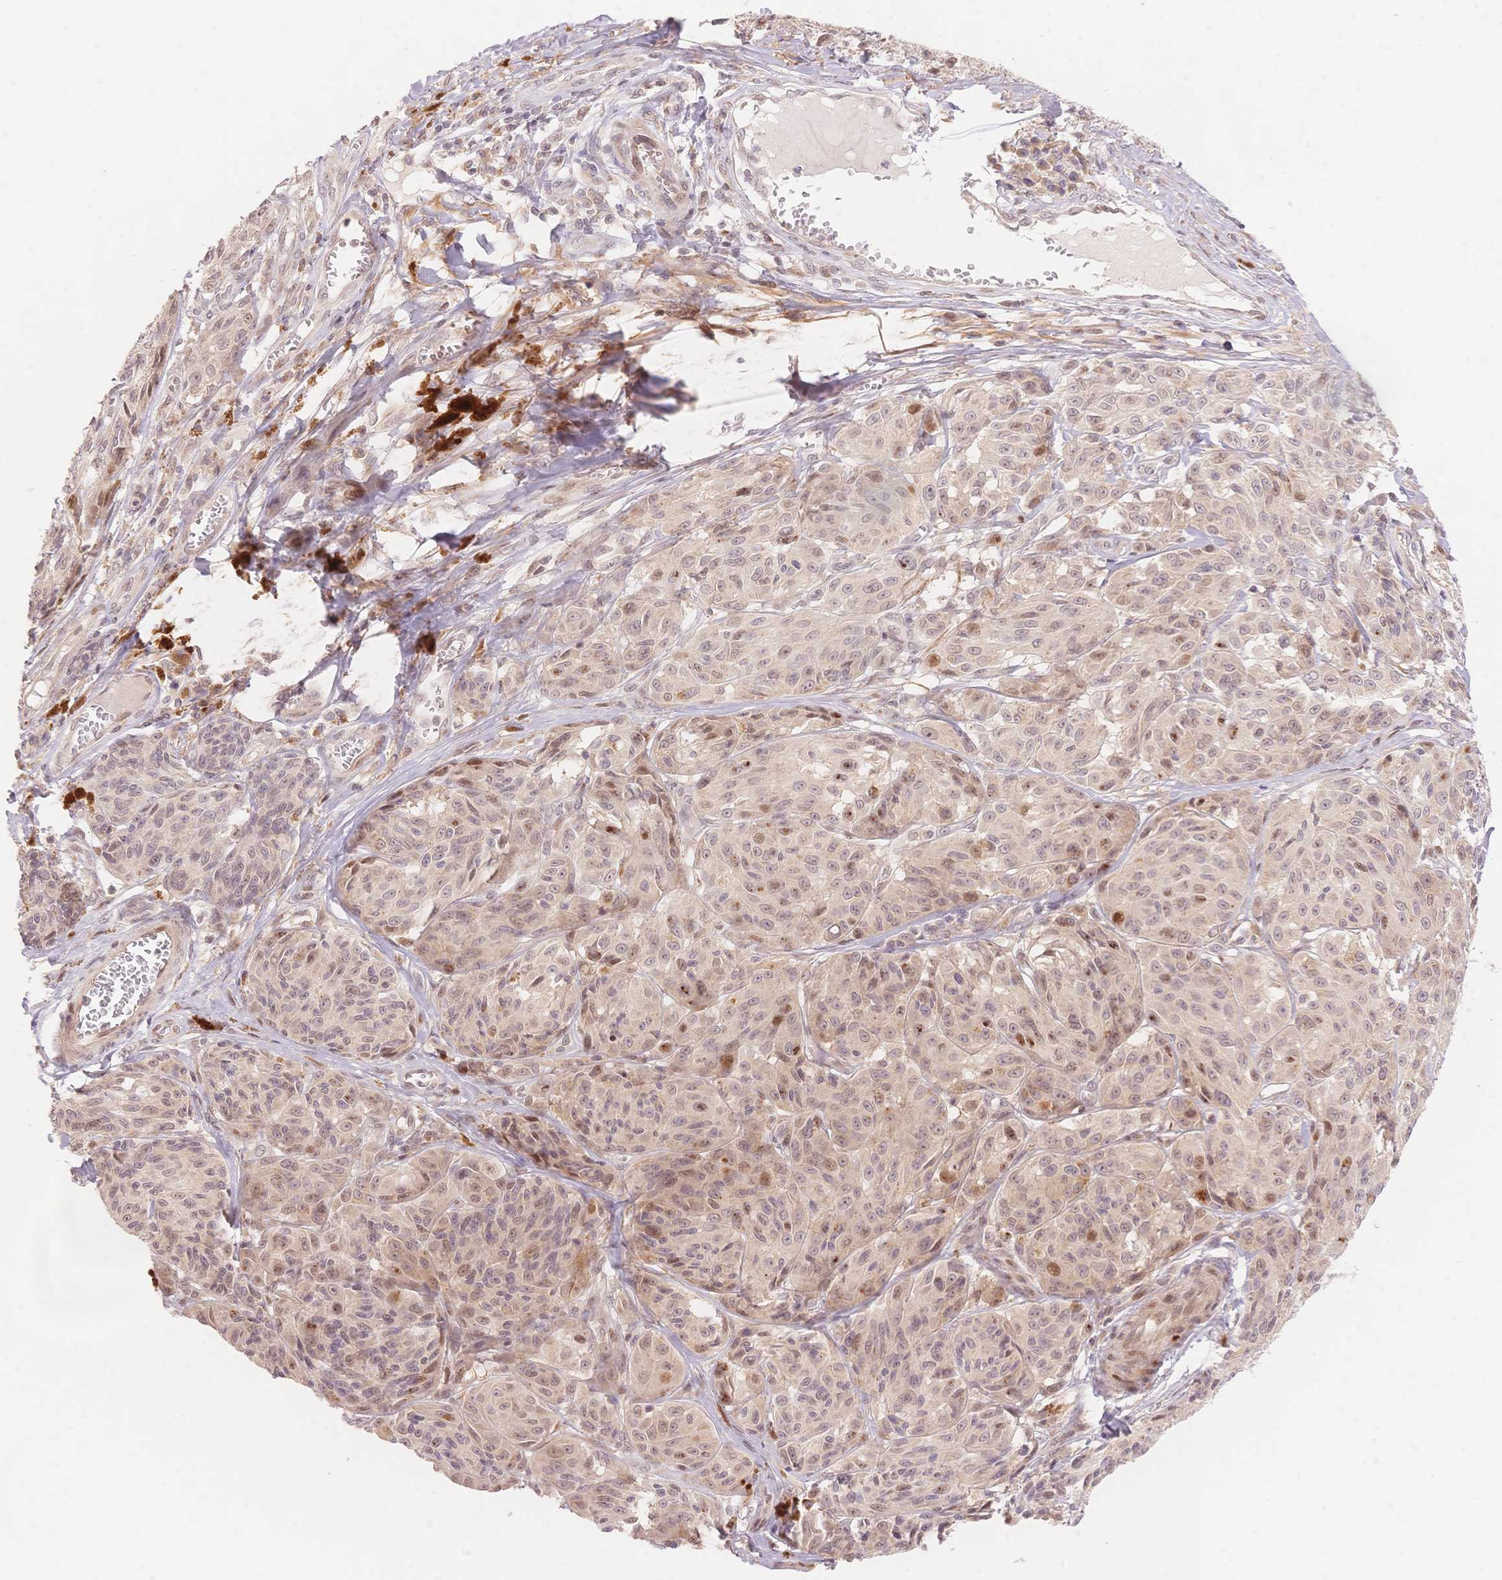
{"staining": {"intensity": "moderate", "quantity": "<25%", "location": "nuclear"}, "tissue": "melanoma", "cell_type": "Tumor cells", "image_type": "cancer", "snomed": [{"axis": "morphology", "description": "Malignant melanoma, NOS"}, {"axis": "topography", "description": "Skin"}], "caption": "The immunohistochemical stain highlights moderate nuclear positivity in tumor cells of malignant melanoma tissue.", "gene": "STK39", "patient": {"sex": "male", "age": 91}}